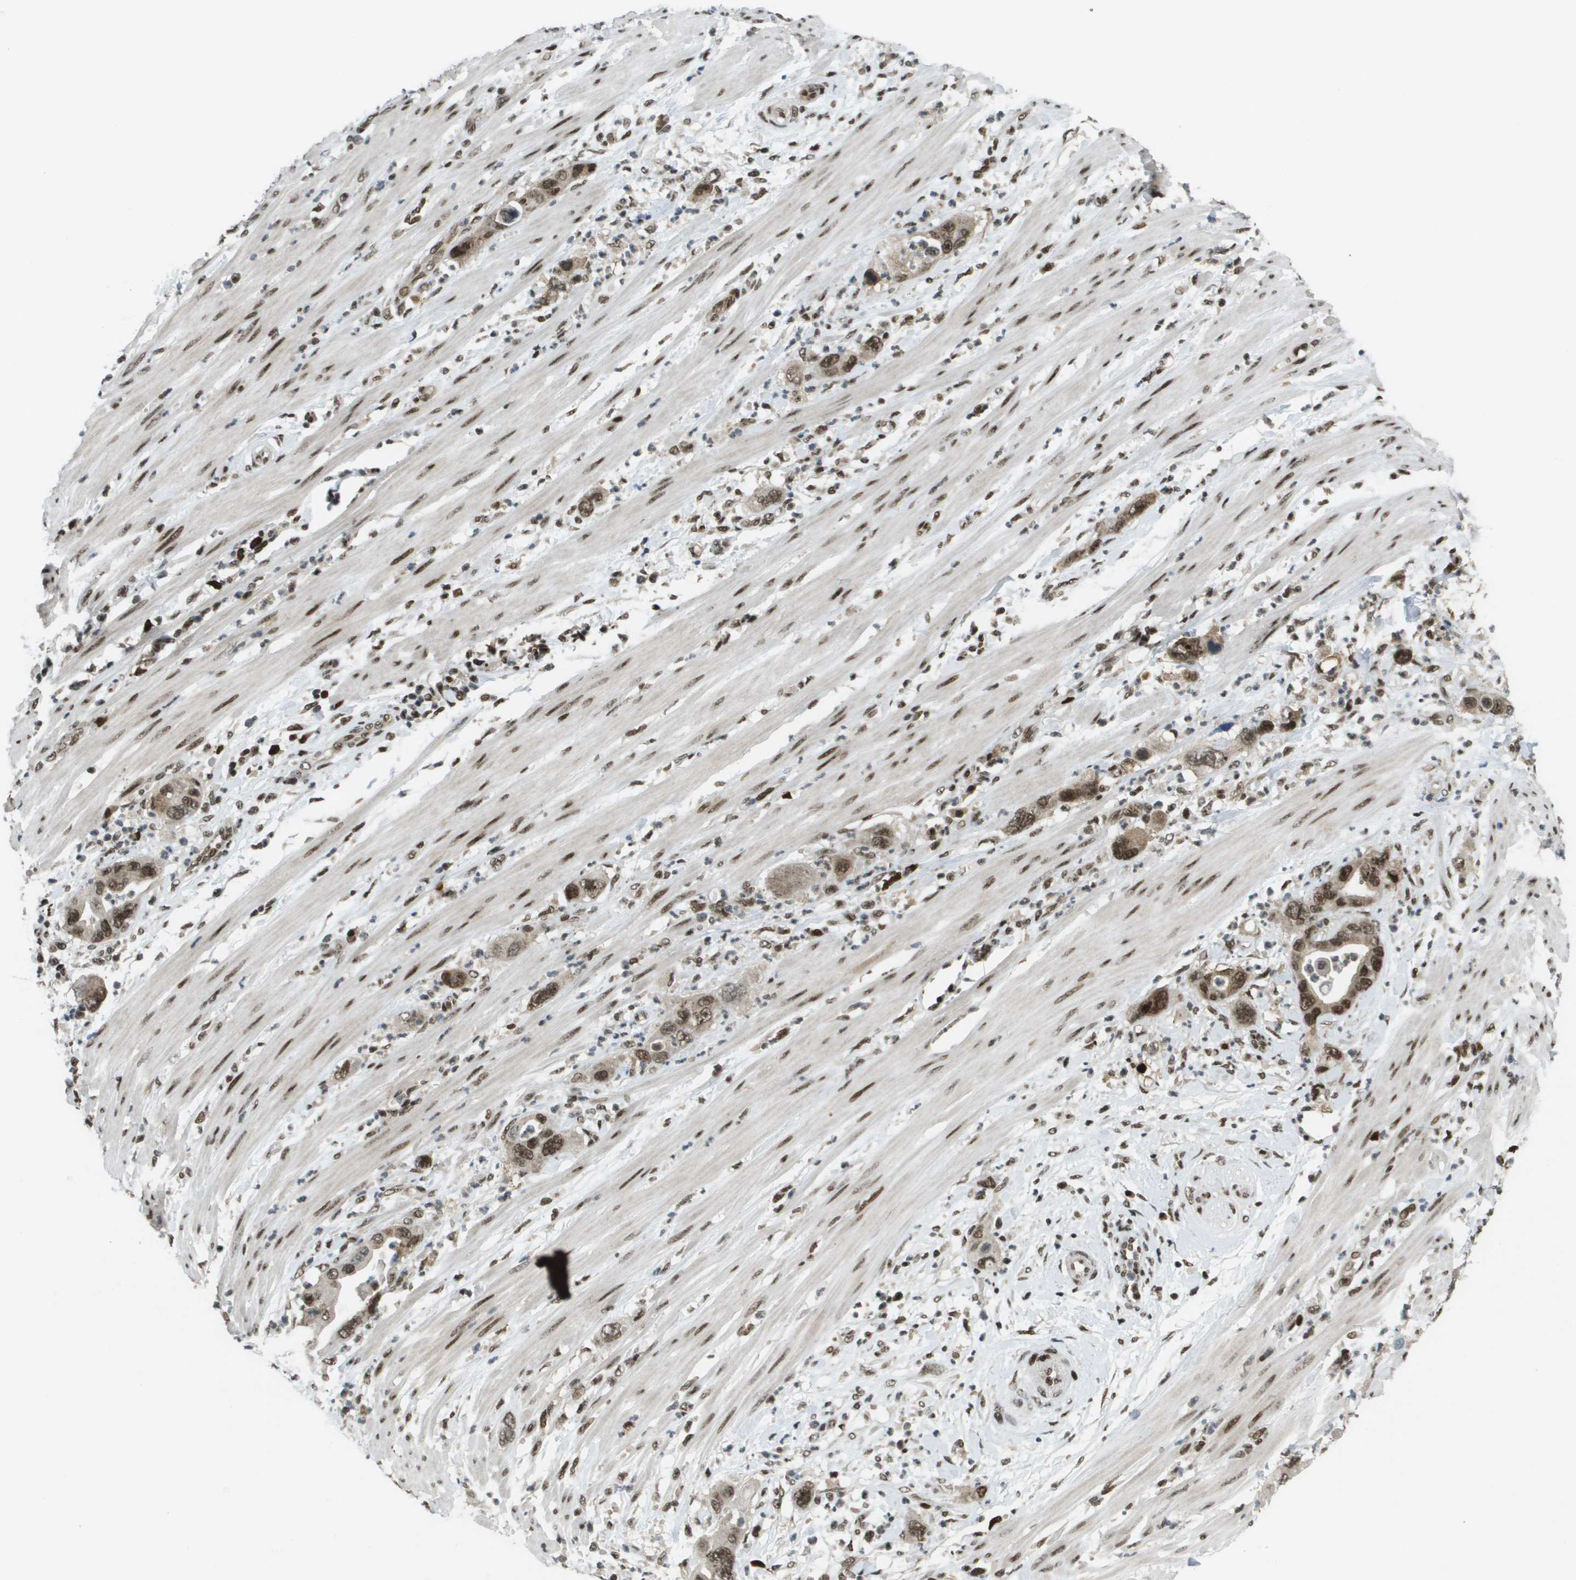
{"staining": {"intensity": "strong", "quantity": ">75%", "location": "cytoplasmic/membranous,nuclear"}, "tissue": "pancreatic cancer", "cell_type": "Tumor cells", "image_type": "cancer", "snomed": [{"axis": "morphology", "description": "Adenocarcinoma, NOS"}, {"axis": "topography", "description": "Pancreas"}], "caption": "Adenocarcinoma (pancreatic) stained for a protein (brown) displays strong cytoplasmic/membranous and nuclear positive positivity in approximately >75% of tumor cells.", "gene": "IRF7", "patient": {"sex": "female", "age": 71}}